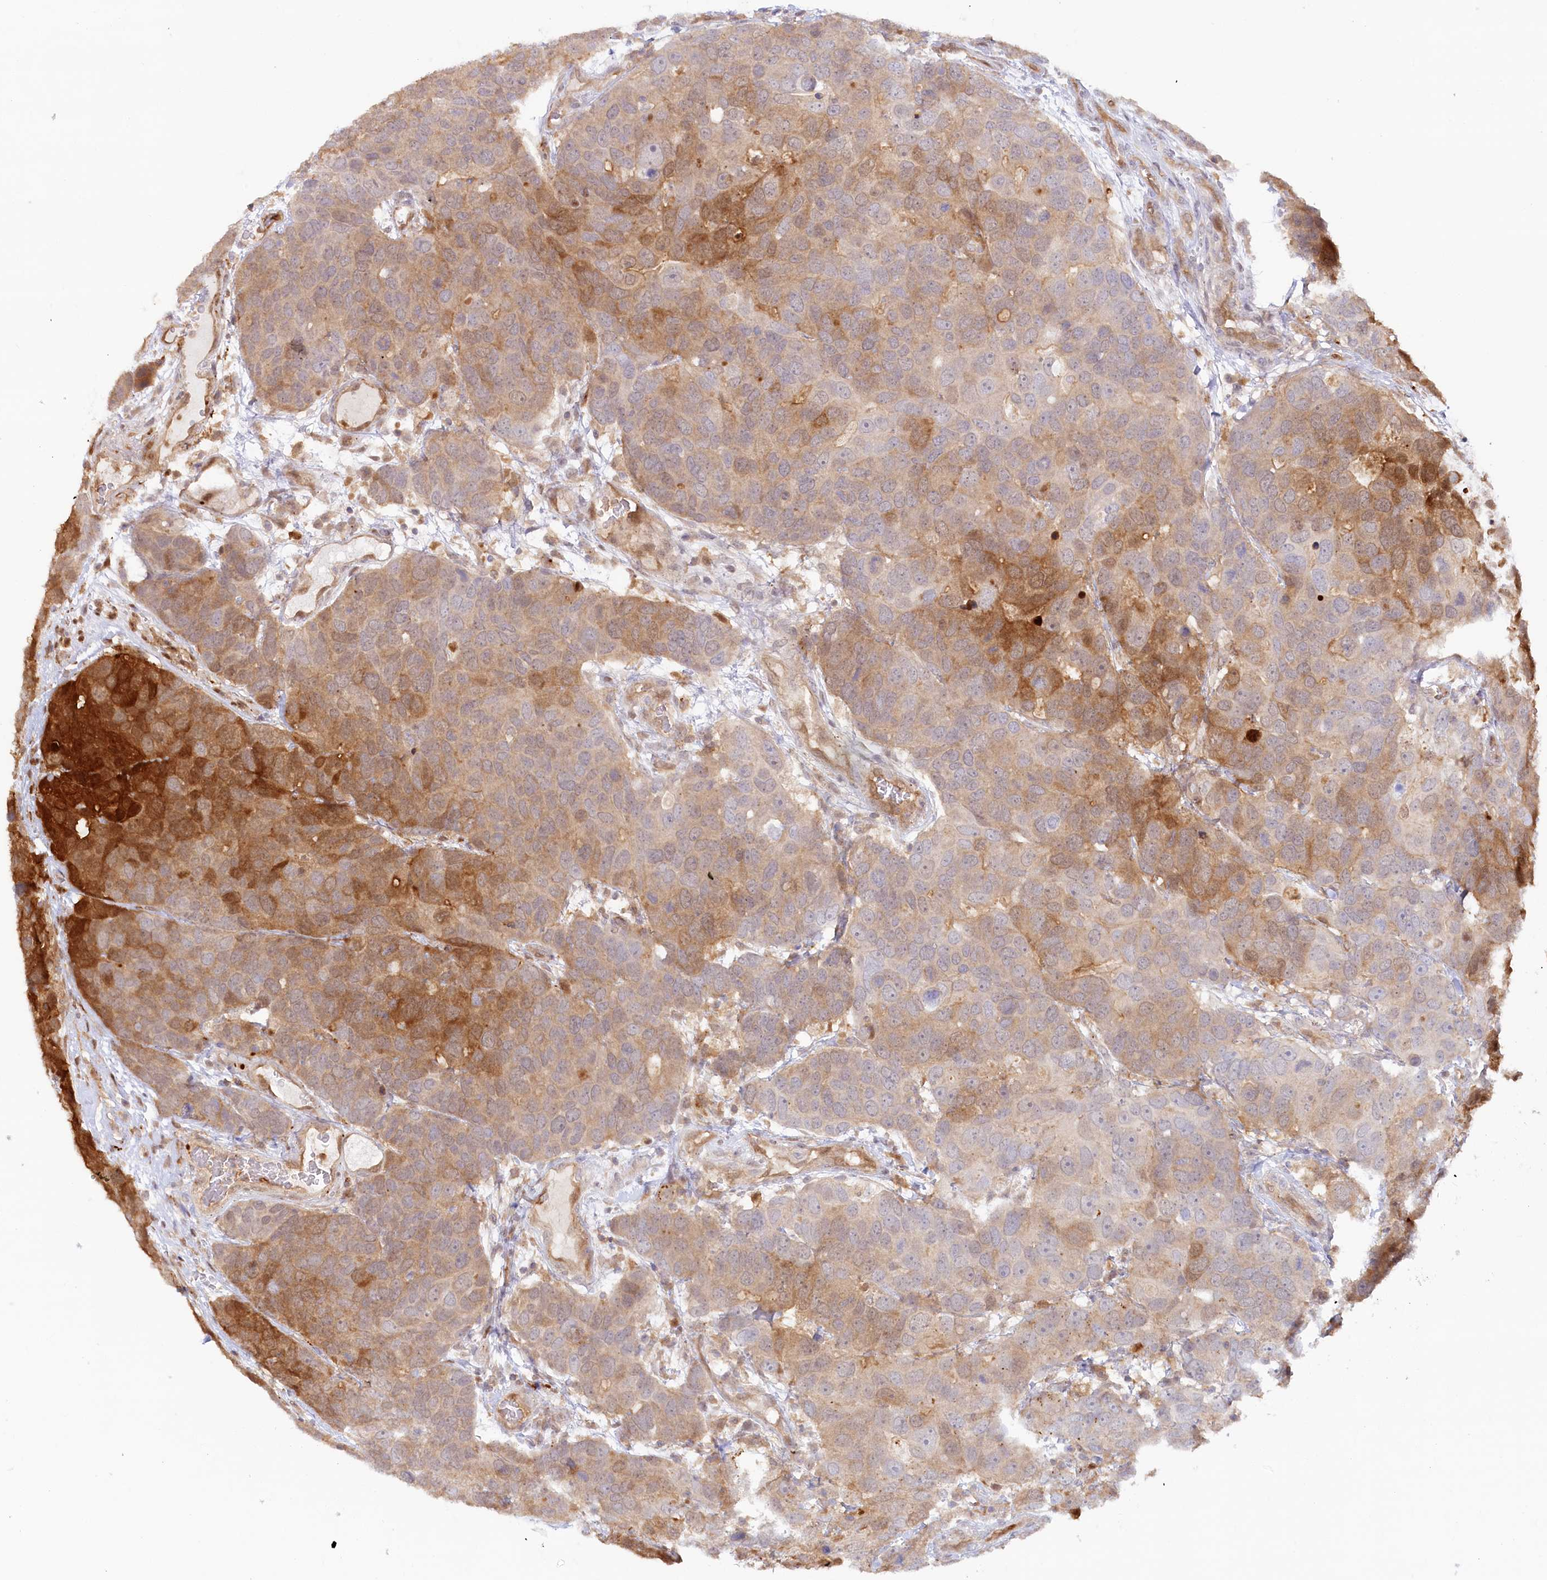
{"staining": {"intensity": "strong", "quantity": "<25%", "location": "cytoplasmic/membranous"}, "tissue": "breast cancer", "cell_type": "Tumor cells", "image_type": "cancer", "snomed": [{"axis": "morphology", "description": "Duct carcinoma"}, {"axis": "topography", "description": "Breast"}], "caption": "Human breast cancer stained with a protein marker displays strong staining in tumor cells.", "gene": "GBE1", "patient": {"sex": "female", "age": 83}}